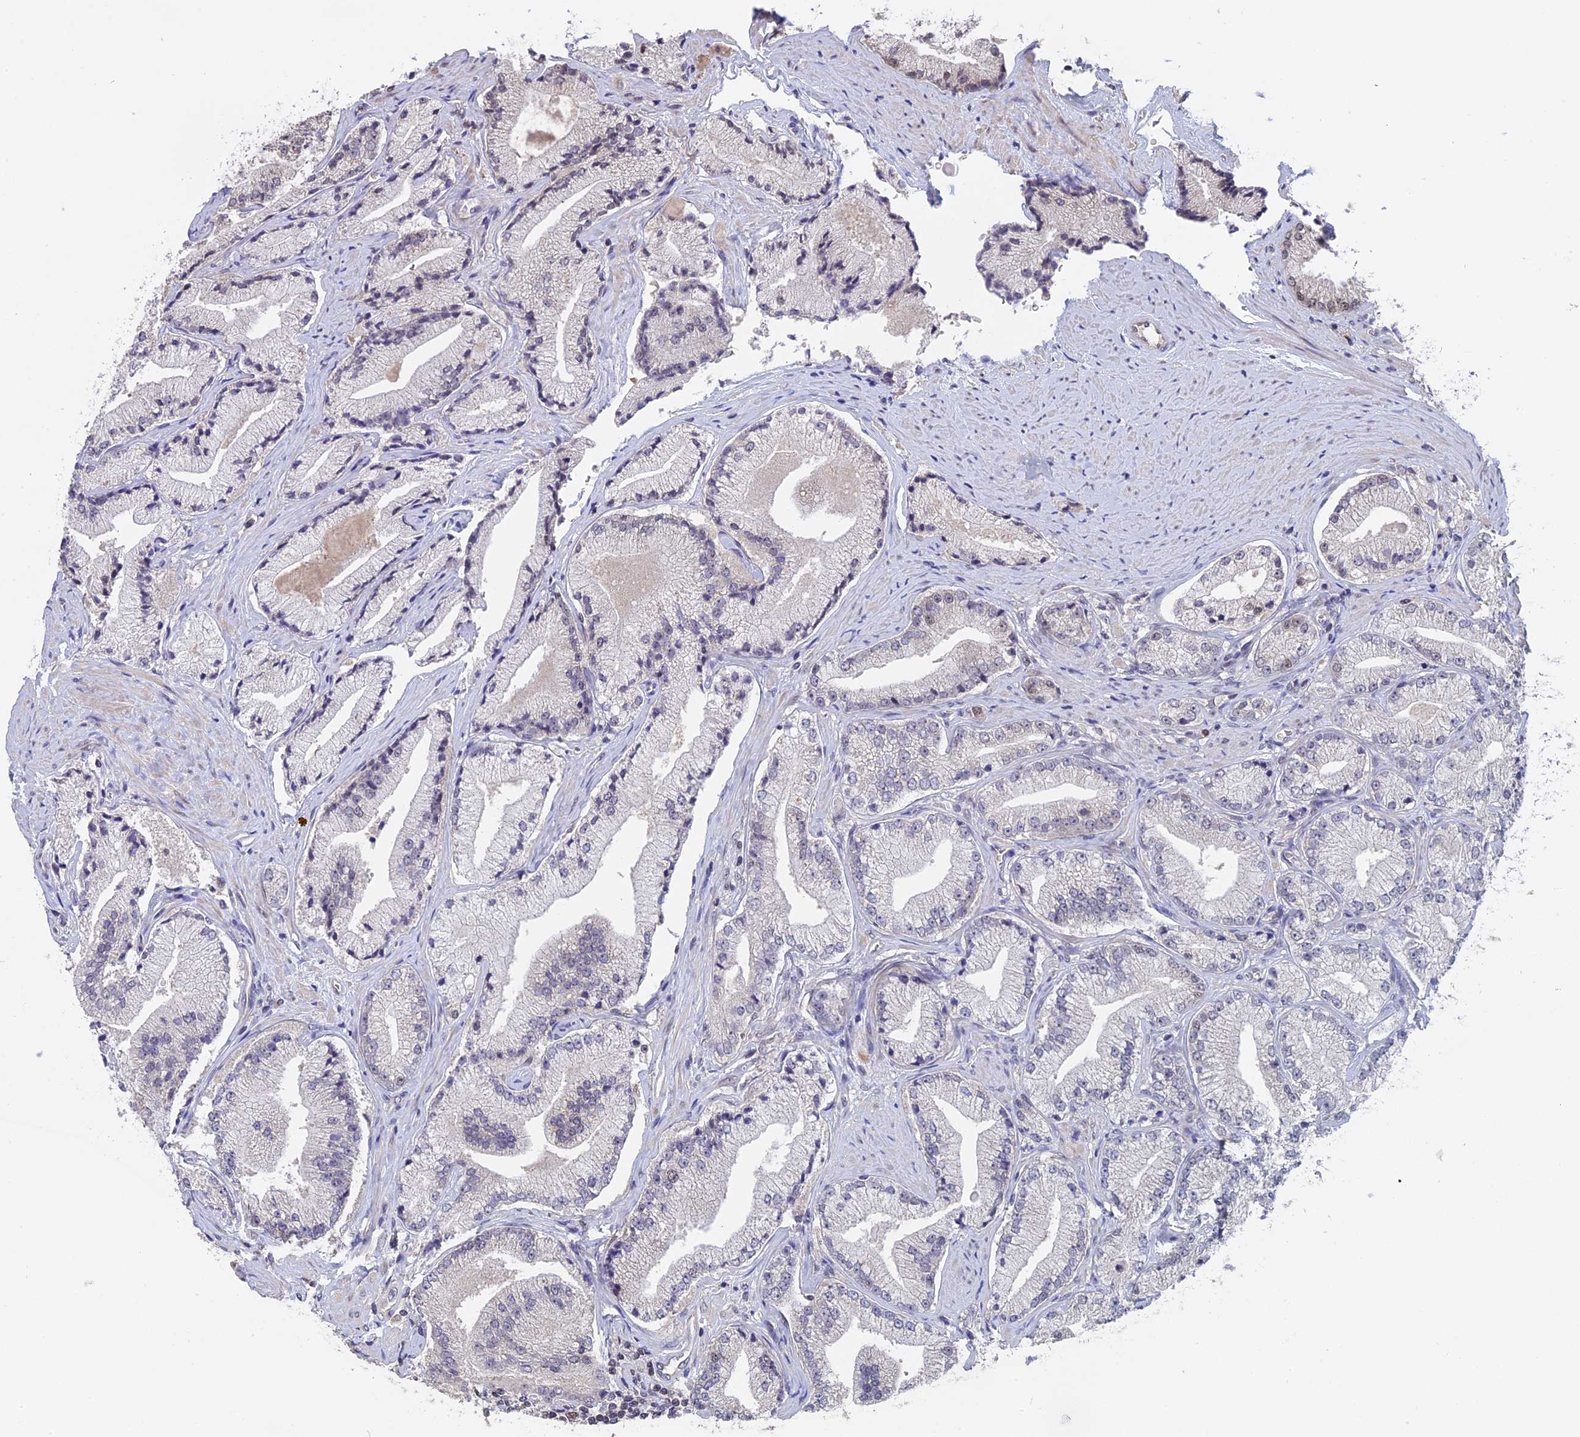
{"staining": {"intensity": "negative", "quantity": "none", "location": "none"}, "tissue": "prostate cancer", "cell_type": "Tumor cells", "image_type": "cancer", "snomed": [{"axis": "morphology", "description": "Adenocarcinoma, High grade"}, {"axis": "topography", "description": "Prostate"}], "caption": "Immunohistochemical staining of prostate cancer (adenocarcinoma (high-grade)) shows no significant expression in tumor cells.", "gene": "RFC5", "patient": {"sex": "male", "age": 67}}